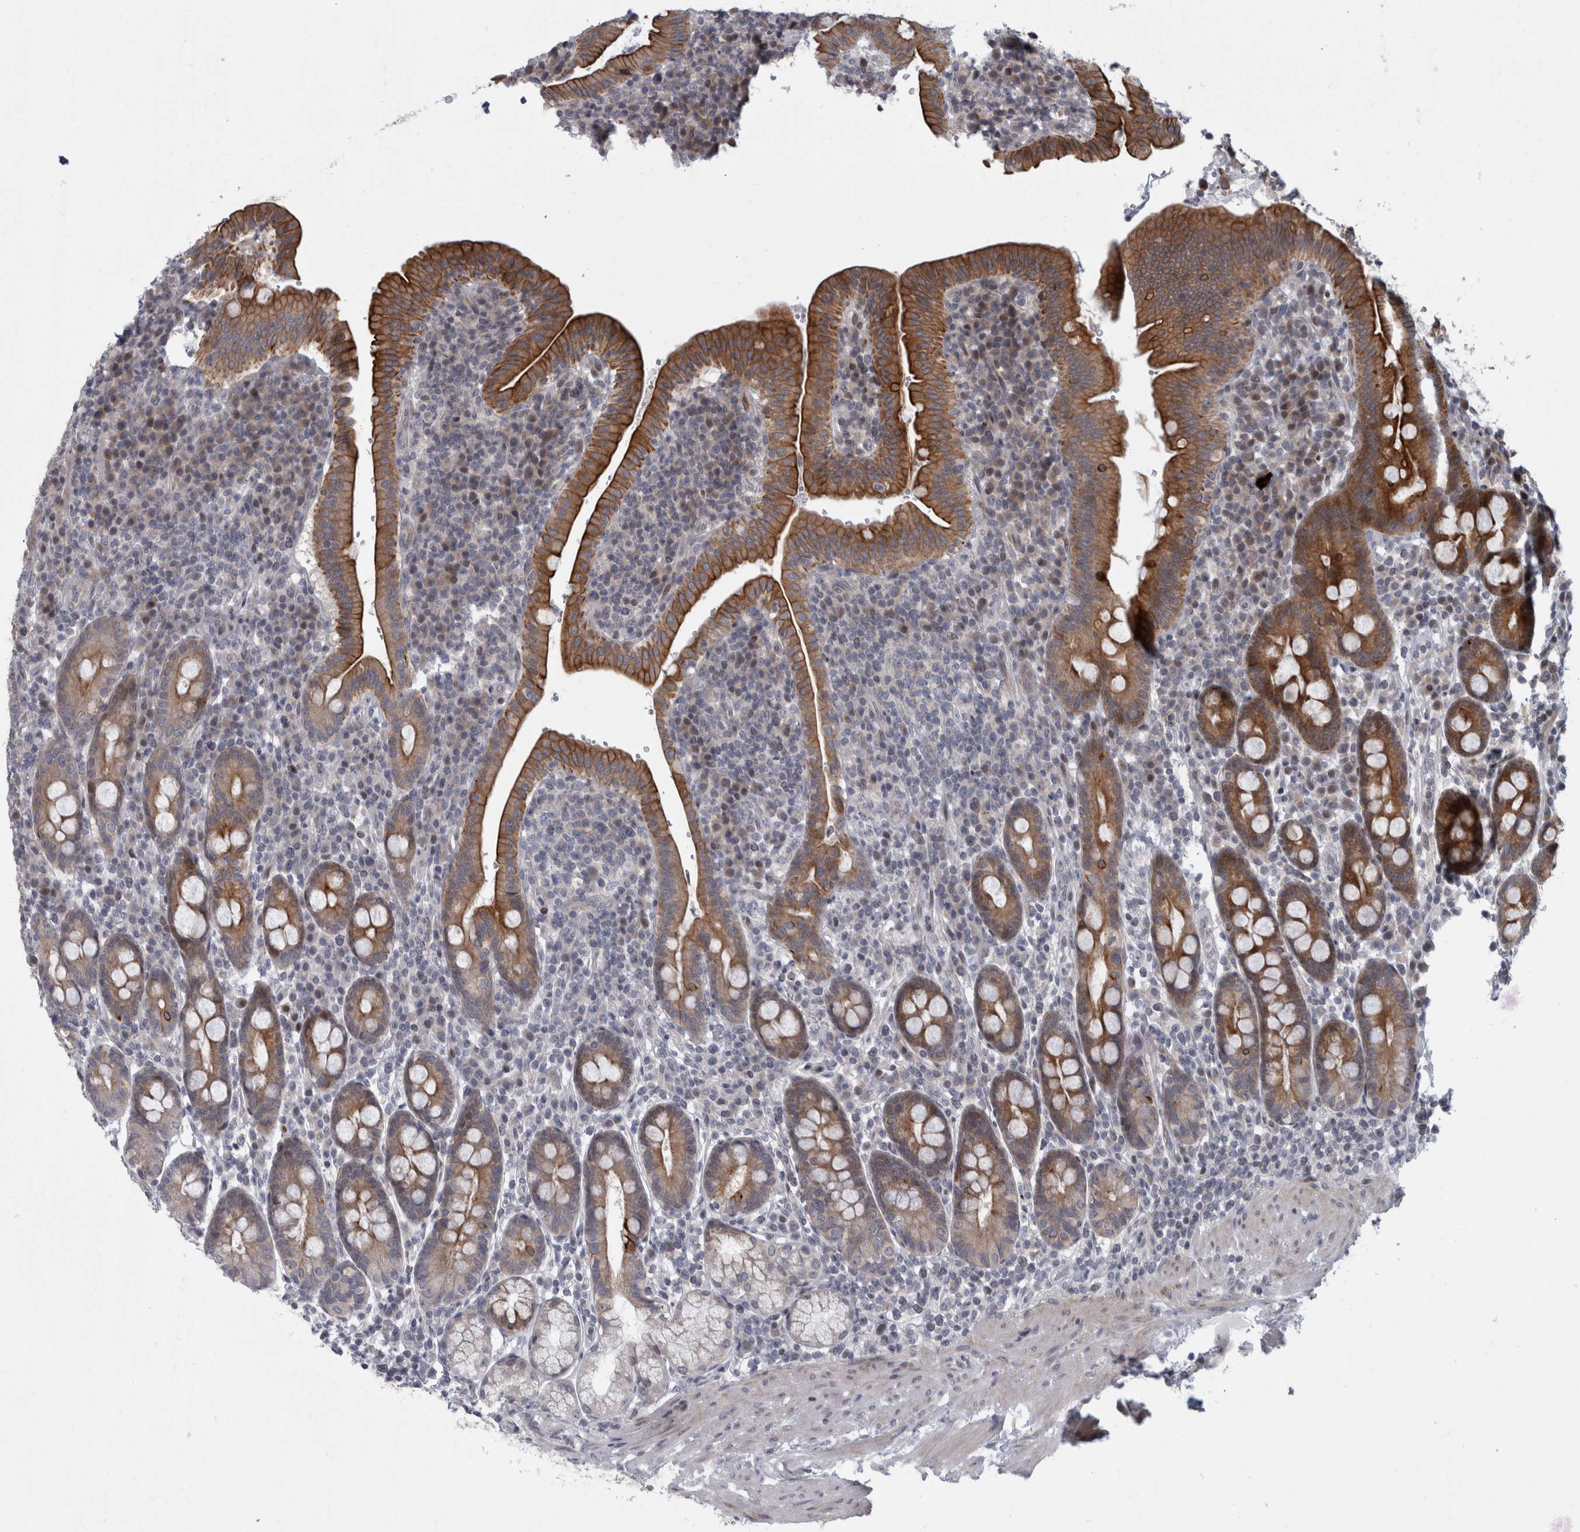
{"staining": {"intensity": "strong", "quantity": "25%-75%", "location": "cytoplasmic/membranous"}, "tissue": "duodenum", "cell_type": "Glandular cells", "image_type": "normal", "snomed": [{"axis": "morphology", "description": "Normal tissue, NOS"}, {"axis": "morphology", "description": "Adenocarcinoma, NOS"}, {"axis": "topography", "description": "Pancreas"}, {"axis": "topography", "description": "Duodenum"}], "caption": "IHC image of benign human duodenum stained for a protein (brown), which exhibits high levels of strong cytoplasmic/membranous staining in approximately 25%-75% of glandular cells.", "gene": "UTP25", "patient": {"sex": "male", "age": 50}}